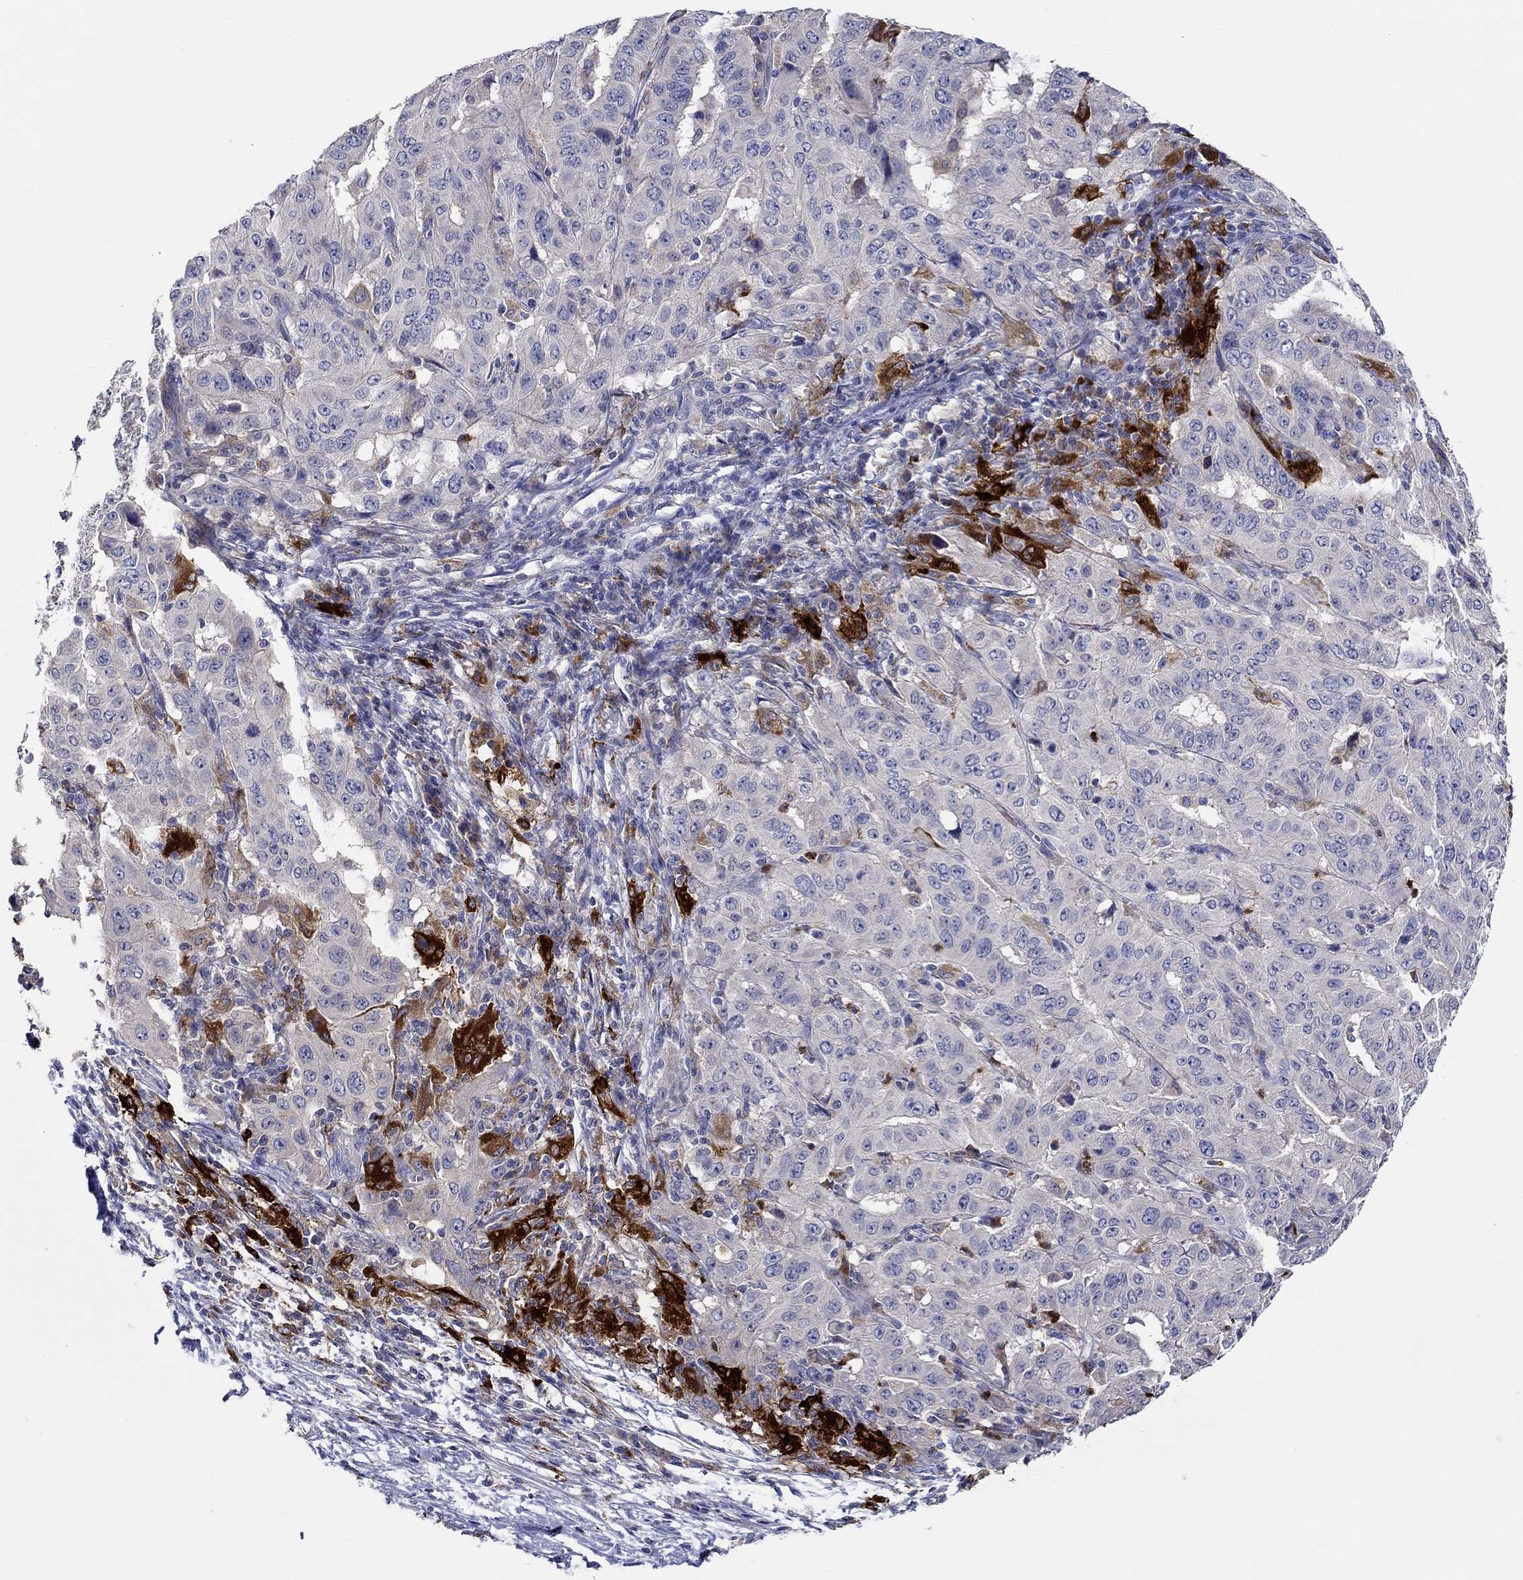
{"staining": {"intensity": "strong", "quantity": "<25%", "location": "cytoplasmic/membranous"}, "tissue": "pancreatic cancer", "cell_type": "Tumor cells", "image_type": "cancer", "snomed": [{"axis": "morphology", "description": "Adenocarcinoma, NOS"}, {"axis": "topography", "description": "Pancreas"}], "caption": "Pancreatic adenocarcinoma stained with immunohistochemistry reveals strong cytoplasmic/membranous staining in approximately <25% of tumor cells. The staining was performed using DAB (3,3'-diaminobenzidine), with brown indicating positive protein expression. Nuclei are stained blue with hematoxylin.", "gene": "CHIT1", "patient": {"sex": "male", "age": 63}}